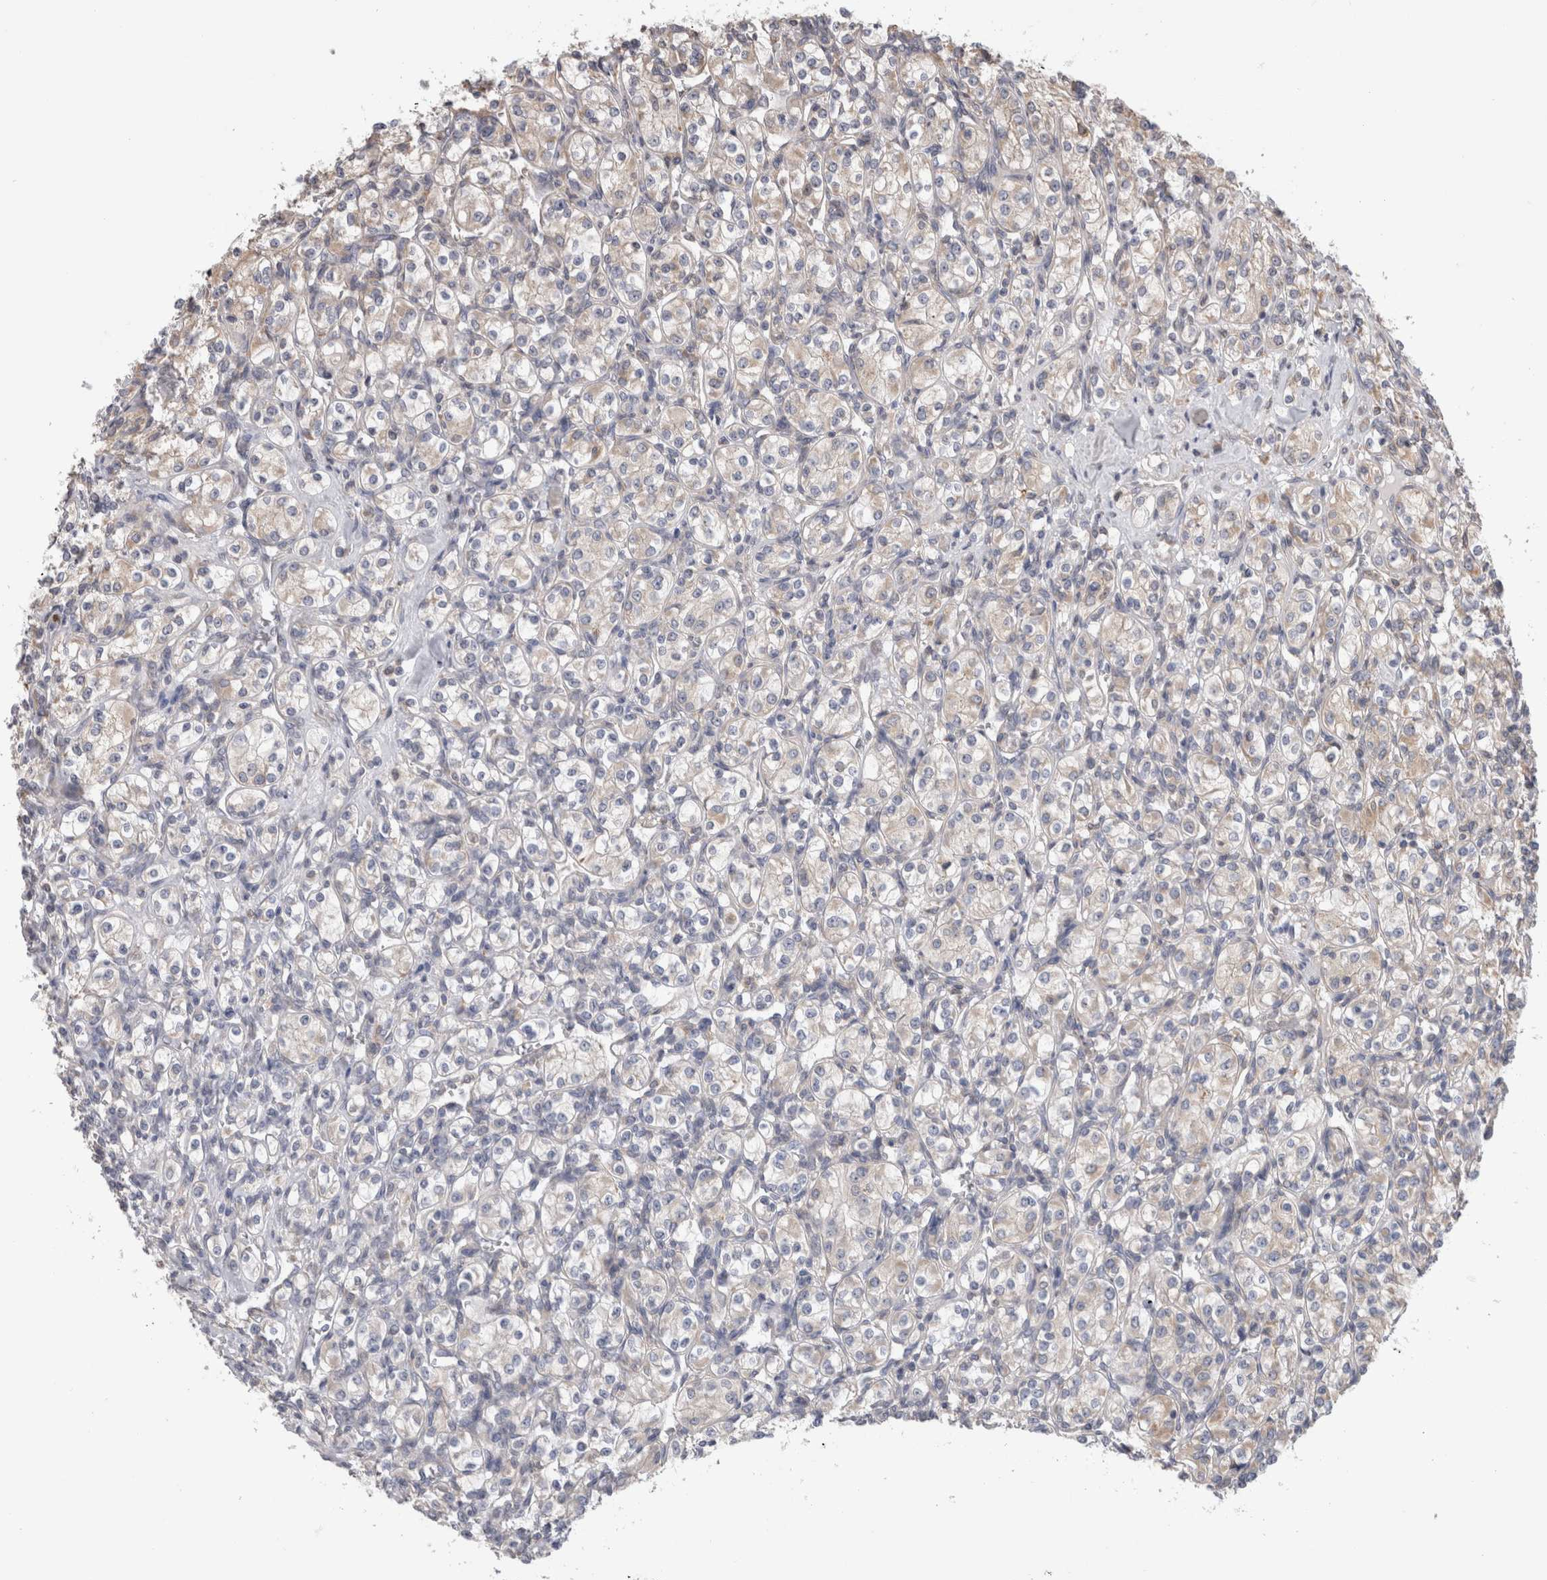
{"staining": {"intensity": "negative", "quantity": "none", "location": "none"}, "tissue": "renal cancer", "cell_type": "Tumor cells", "image_type": "cancer", "snomed": [{"axis": "morphology", "description": "Adenocarcinoma, NOS"}, {"axis": "topography", "description": "Kidney"}], "caption": "DAB (3,3'-diaminobenzidine) immunohistochemical staining of renal adenocarcinoma reveals no significant staining in tumor cells.", "gene": "SMAP2", "patient": {"sex": "male", "age": 77}}